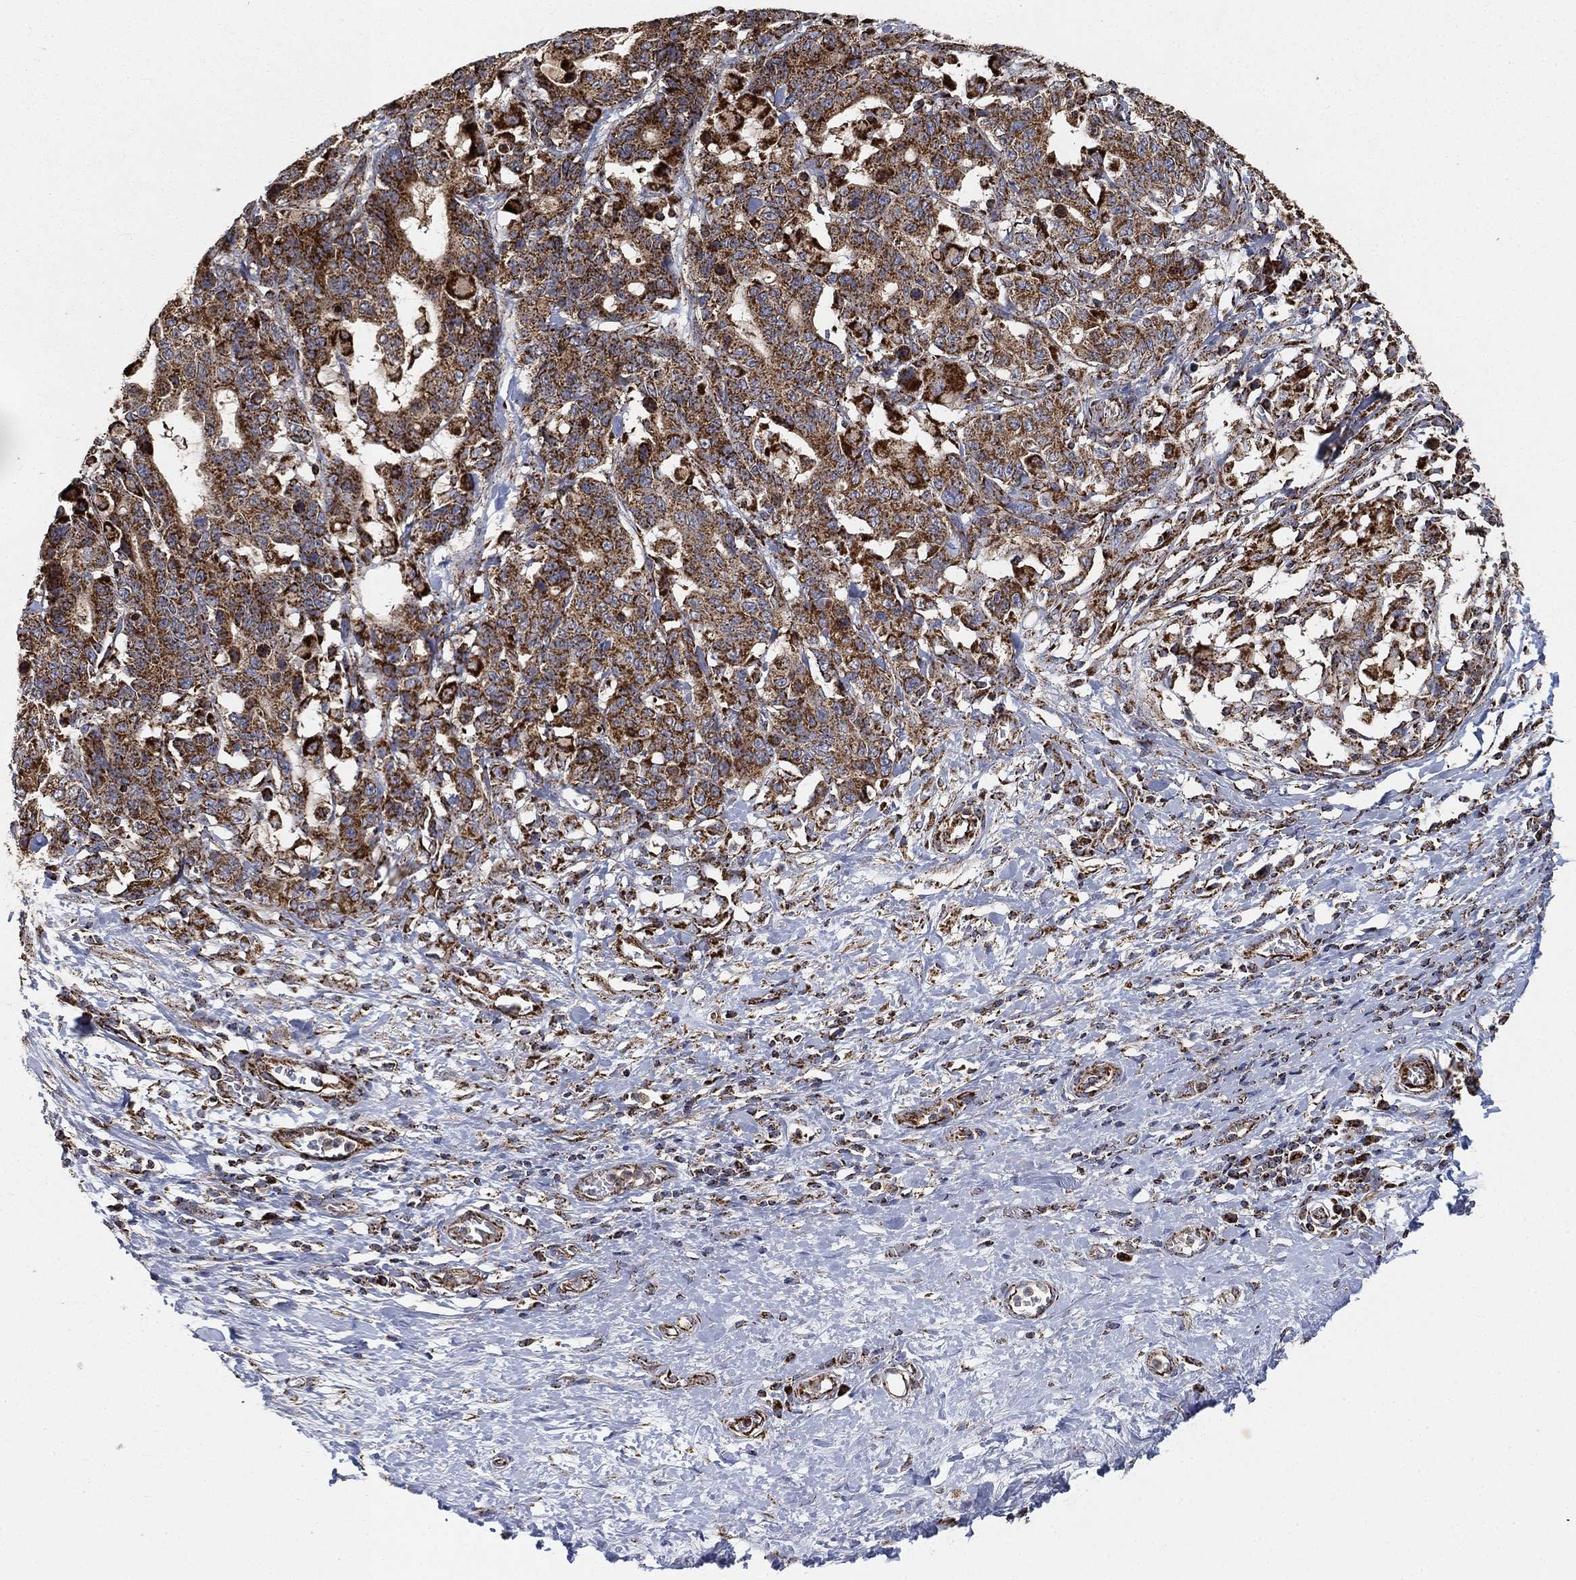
{"staining": {"intensity": "strong", "quantity": ">75%", "location": "cytoplasmic/membranous"}, "tissue": "stomach cancer", "cell_type": "Tumor cells", "image_type": "cancer", "snomed": [{"axis": "morphology", "description": "Normal tissue, NOS"}, {"axis": "morphology", "description": "Adenocarcinoma, NOS"}, {"axis": "topography", "description": "Stomach"}], "caption": "Strong cytoplasmic/membranous positivity is seen in approximately >75% of tumor cells in stomach cancer. The protein of interest is shown in brown color, while the nuclei are stained blue.", "gene": "SLC38A7", "patient": {"sex": "female", "age": 64}}